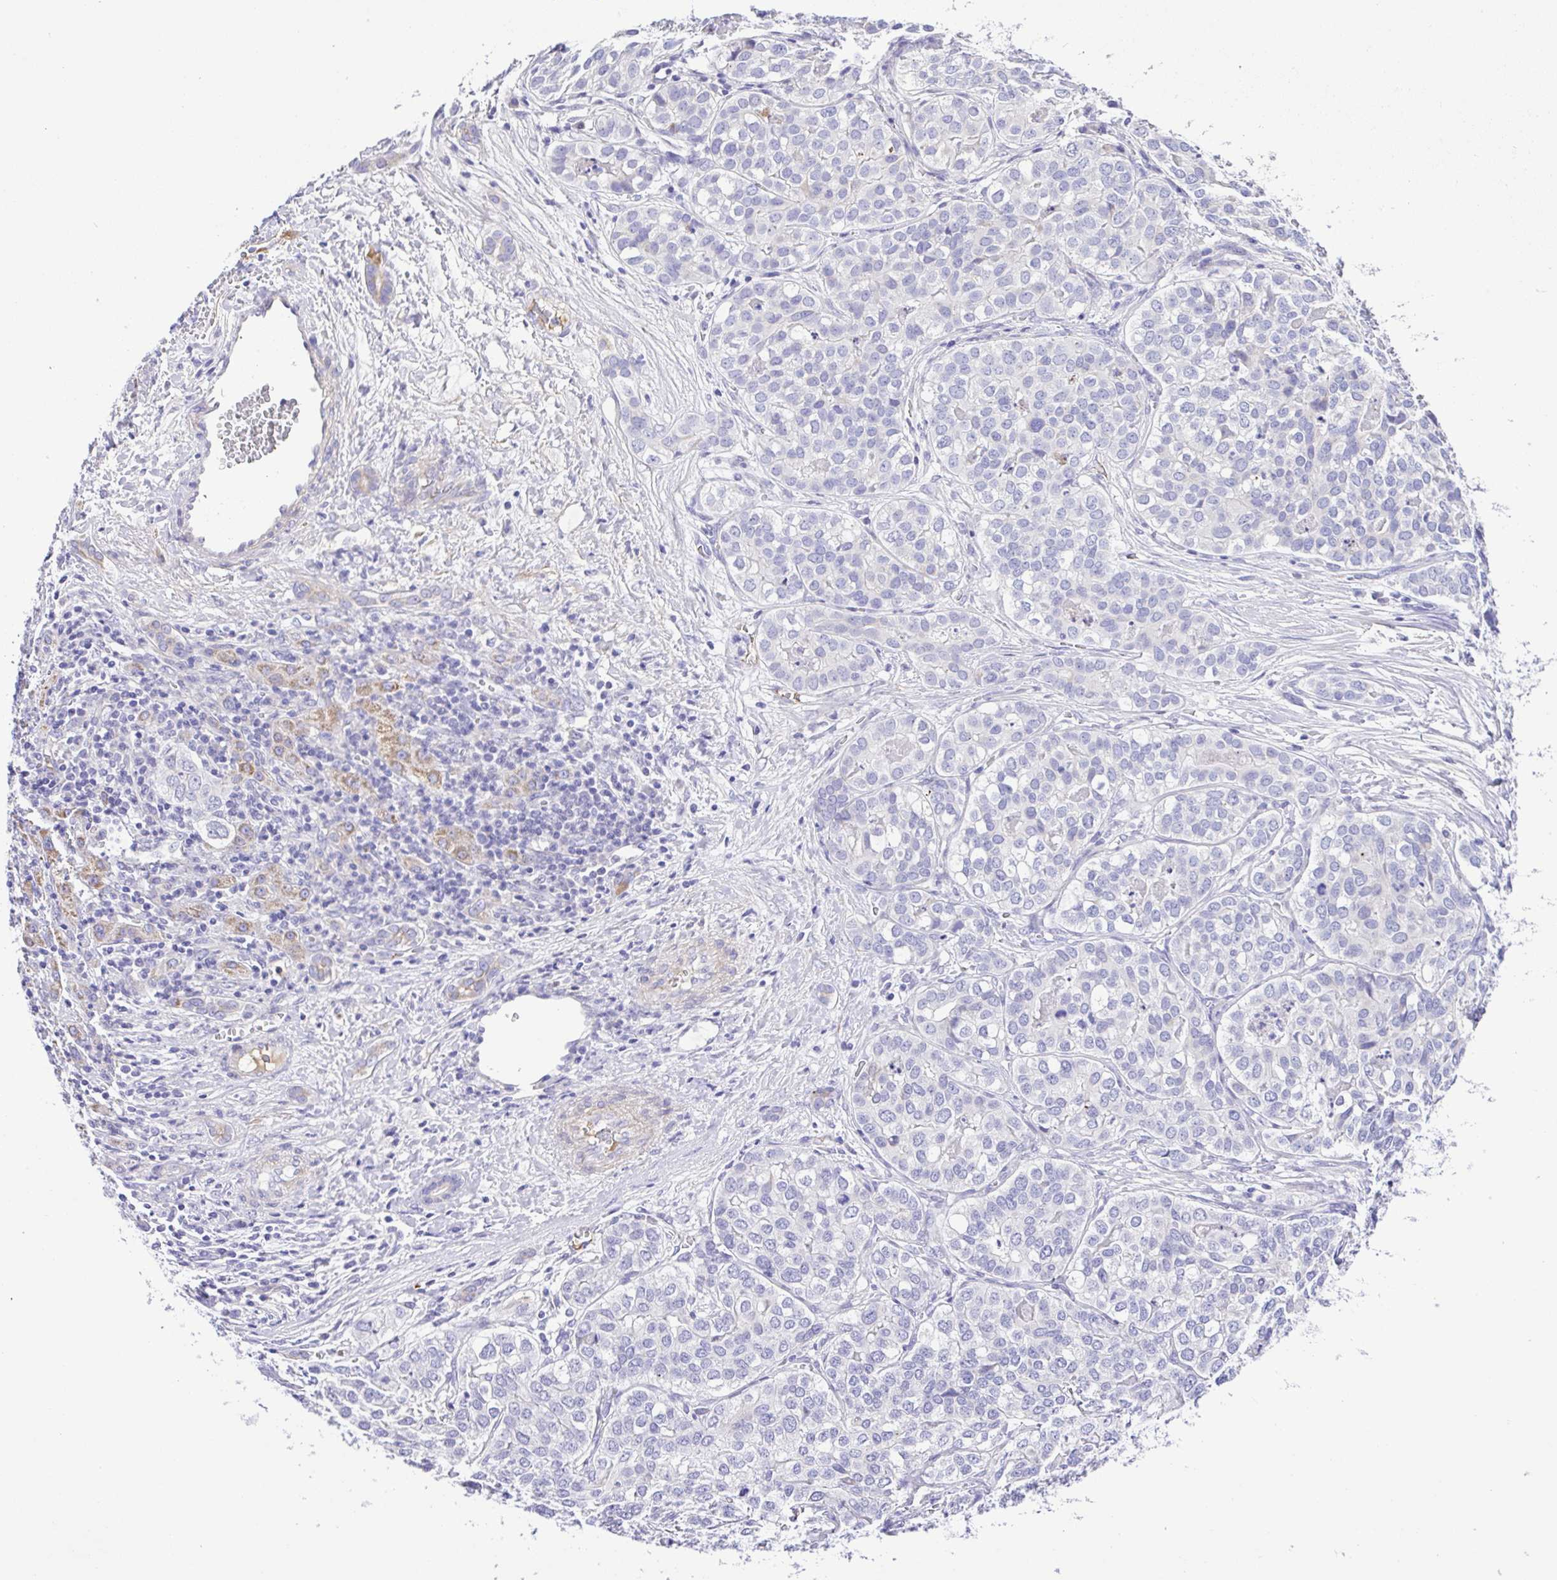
{"staining": {"intensity": "negative", "quantity": "none", "location": "none"}, "tissue": "liver cancer", "cell_type": "Tumor cells", "image_type": "cancer", "snomed": [{"axis": "morphology", "description": "Cholangiocarcinoma"}, {"axis": "topography", "description": "Liver"}], "caption": "The immunohistochemistry (IHC) image has no significant staining in tumor cells of liver cancer (cholangiocarcinoma) tissue. (DAB immunohistochemistry (IHC) with hematoxylin counter stain).", "gene": "GABBR2", "patient": {"sex": "male", "age": 56}}